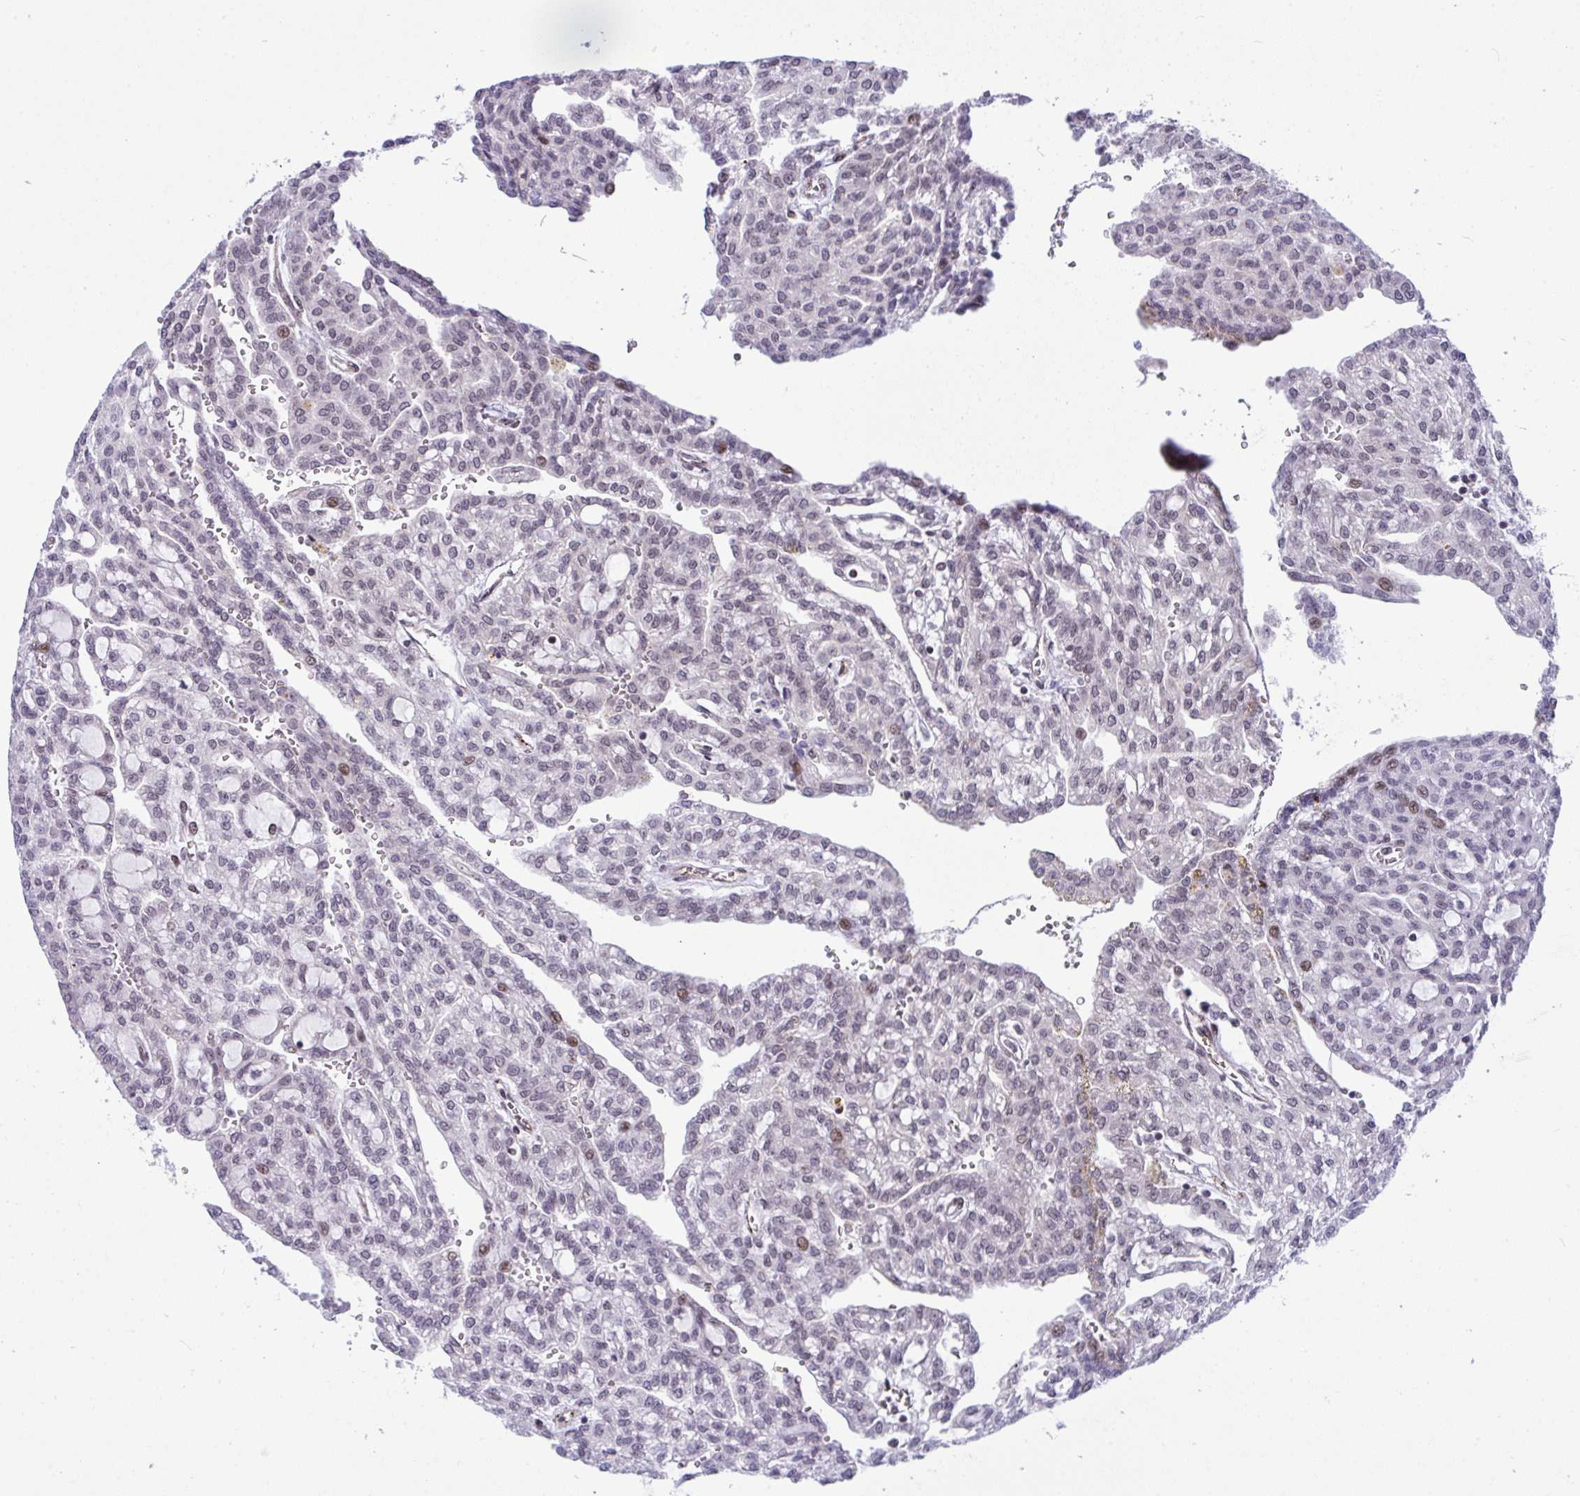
{"staining": {"intensity": "weak", "quantity": "<25%", "location": "nuclear"}, "tissue": "renal cancer", "cell_type": "Tumor cells", "image_type": "cancer", "snomed": [{"axis": "morphology", "description": "Adenocarcinoma, NOS"}, {"axis": "topography", "description": "Kidney"}], "caption": "Tumor cells show no significant protein staining in adenocarcinoma (renal).", "gene": "ZFHX3", "patient": {"sex": "male", "age": 63}}